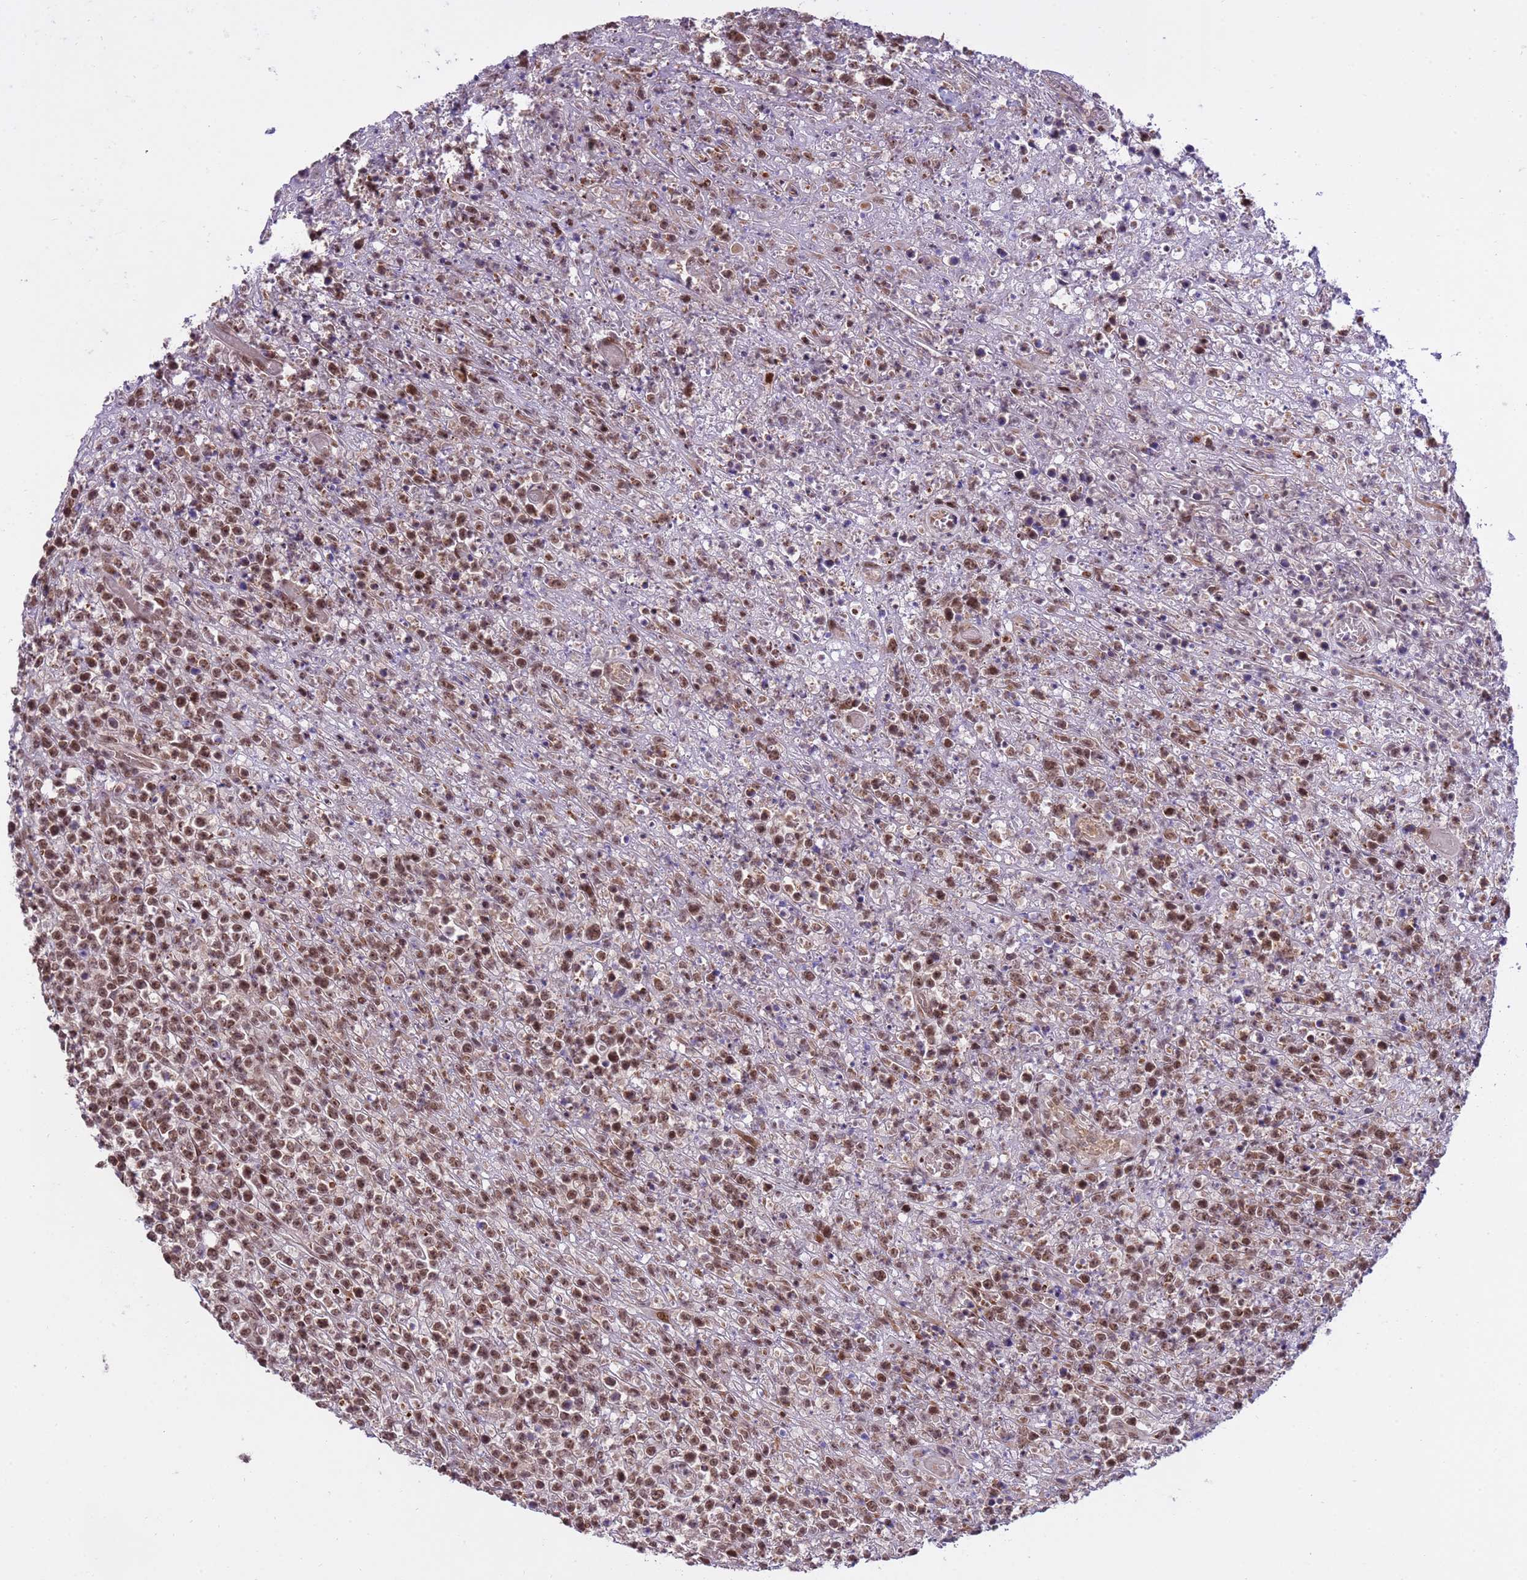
{"staining": {"intensity": "moderate", "quantity": ">75%", "location": "nuclear"}, "tissue": "lymphoma", "cell_type": "Tumor cells", "image_type": "cancer", "snomed": [{"axis": "morphology", "description": "Malignant lymphoma, non-Hodgkin's type, High grade"}, {"axis": "topography", "description": "Colon"}], "caption": "High-grade malignant lymphoma, non-Hodgkin's type stained with immunohistochemistry exhibits moderate nuclear staining in about >75% of tumor cells. Nuclei are stained in blue.", "gene": "PPM1H", "patient": {"sex": "female", "age": 53}}